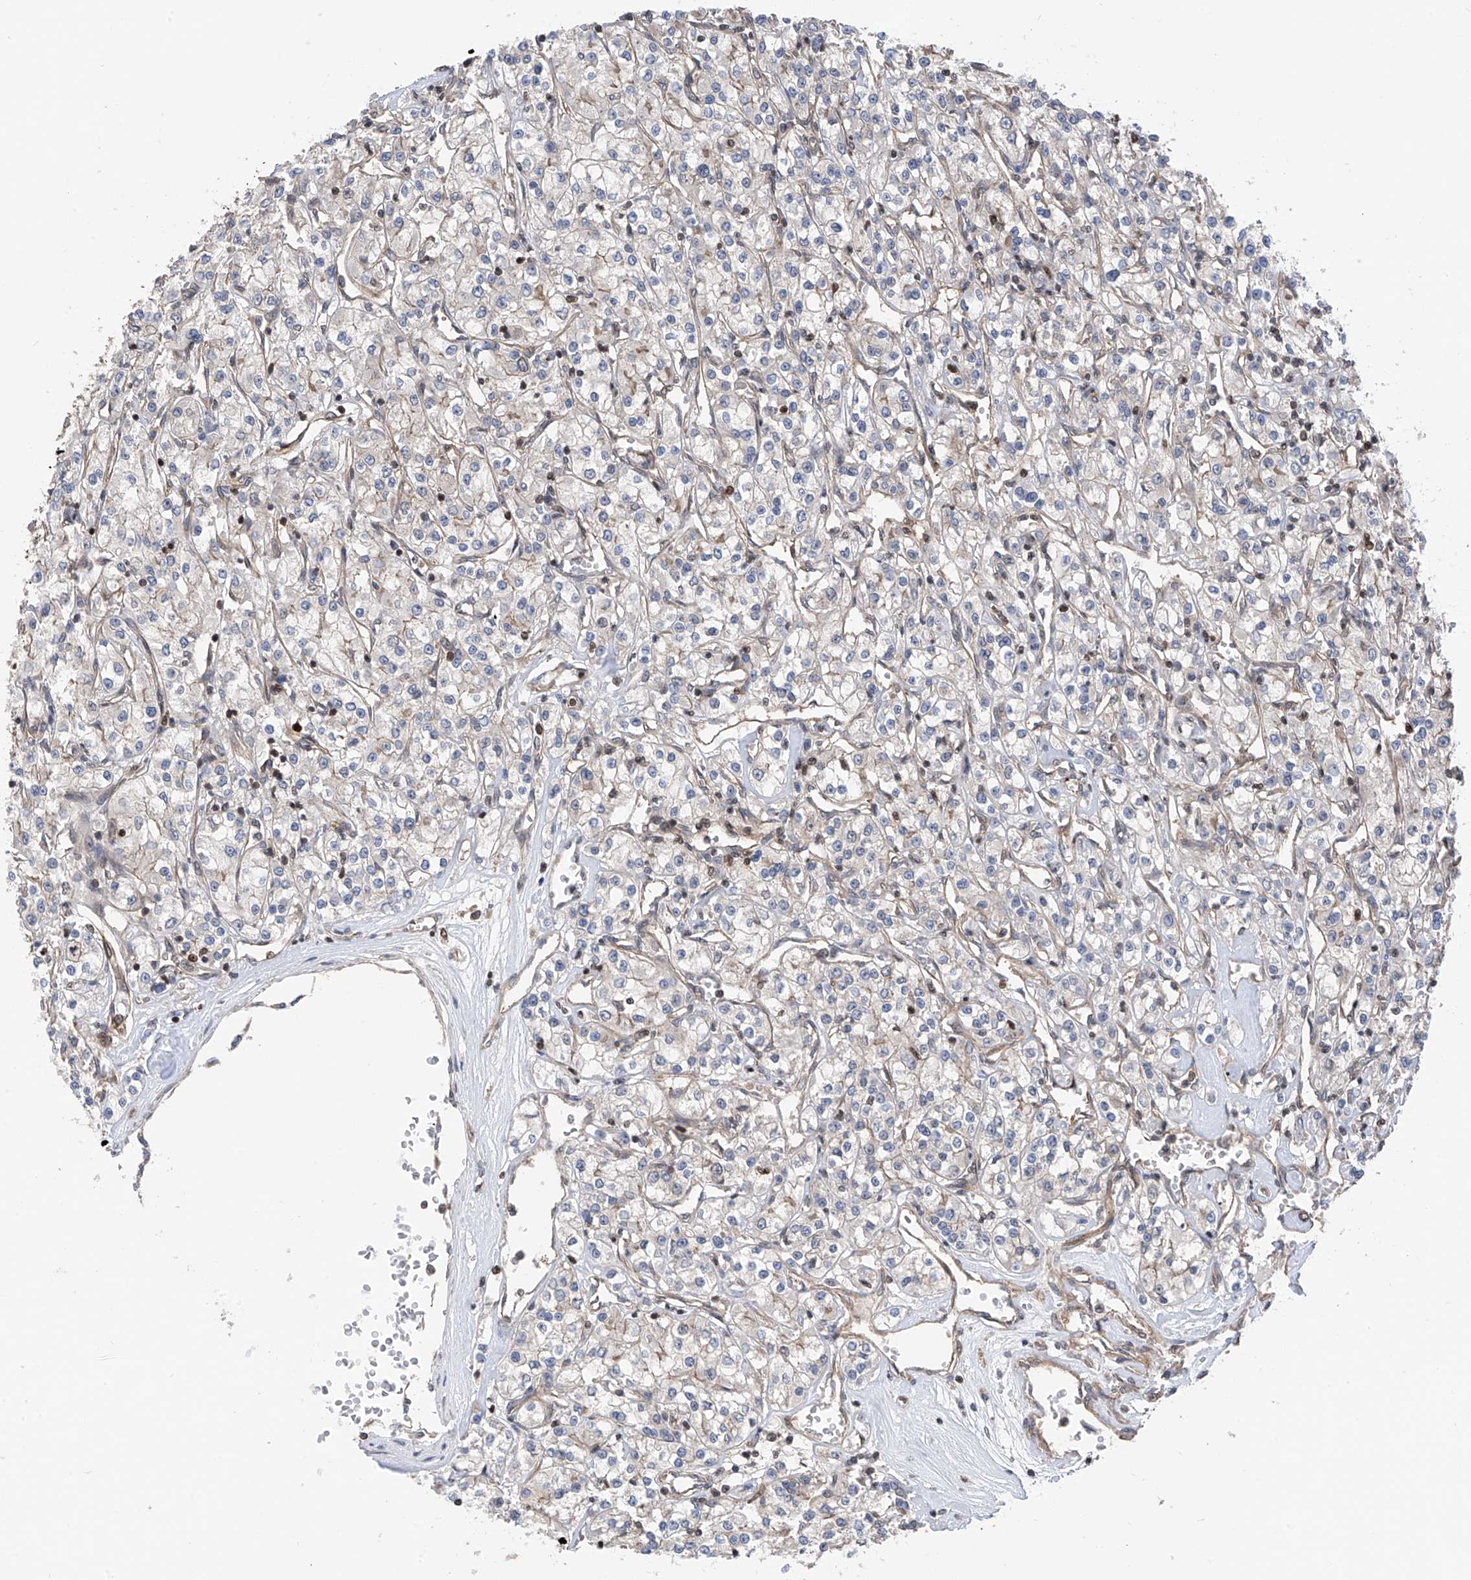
{"staining": {"intensity": "negative", "quantity": "none", "location": "none"}, "tissue": "renal cancer", "cell_type": "Tumor cells", "image_type": "cancer", "snomed": [{"axis": "morphology", "description": "Adenocarcinoma, NOS"}, {"axis": "topography", "description": "Kidney"}], "caption": "This is an immunohistochemistry (IHC) histopathology image of adenocarcinoma (renal). There is no staining in tumor cells.", "gene": "DNAJC9", "patient": {"sex": "female", "age": 59}}